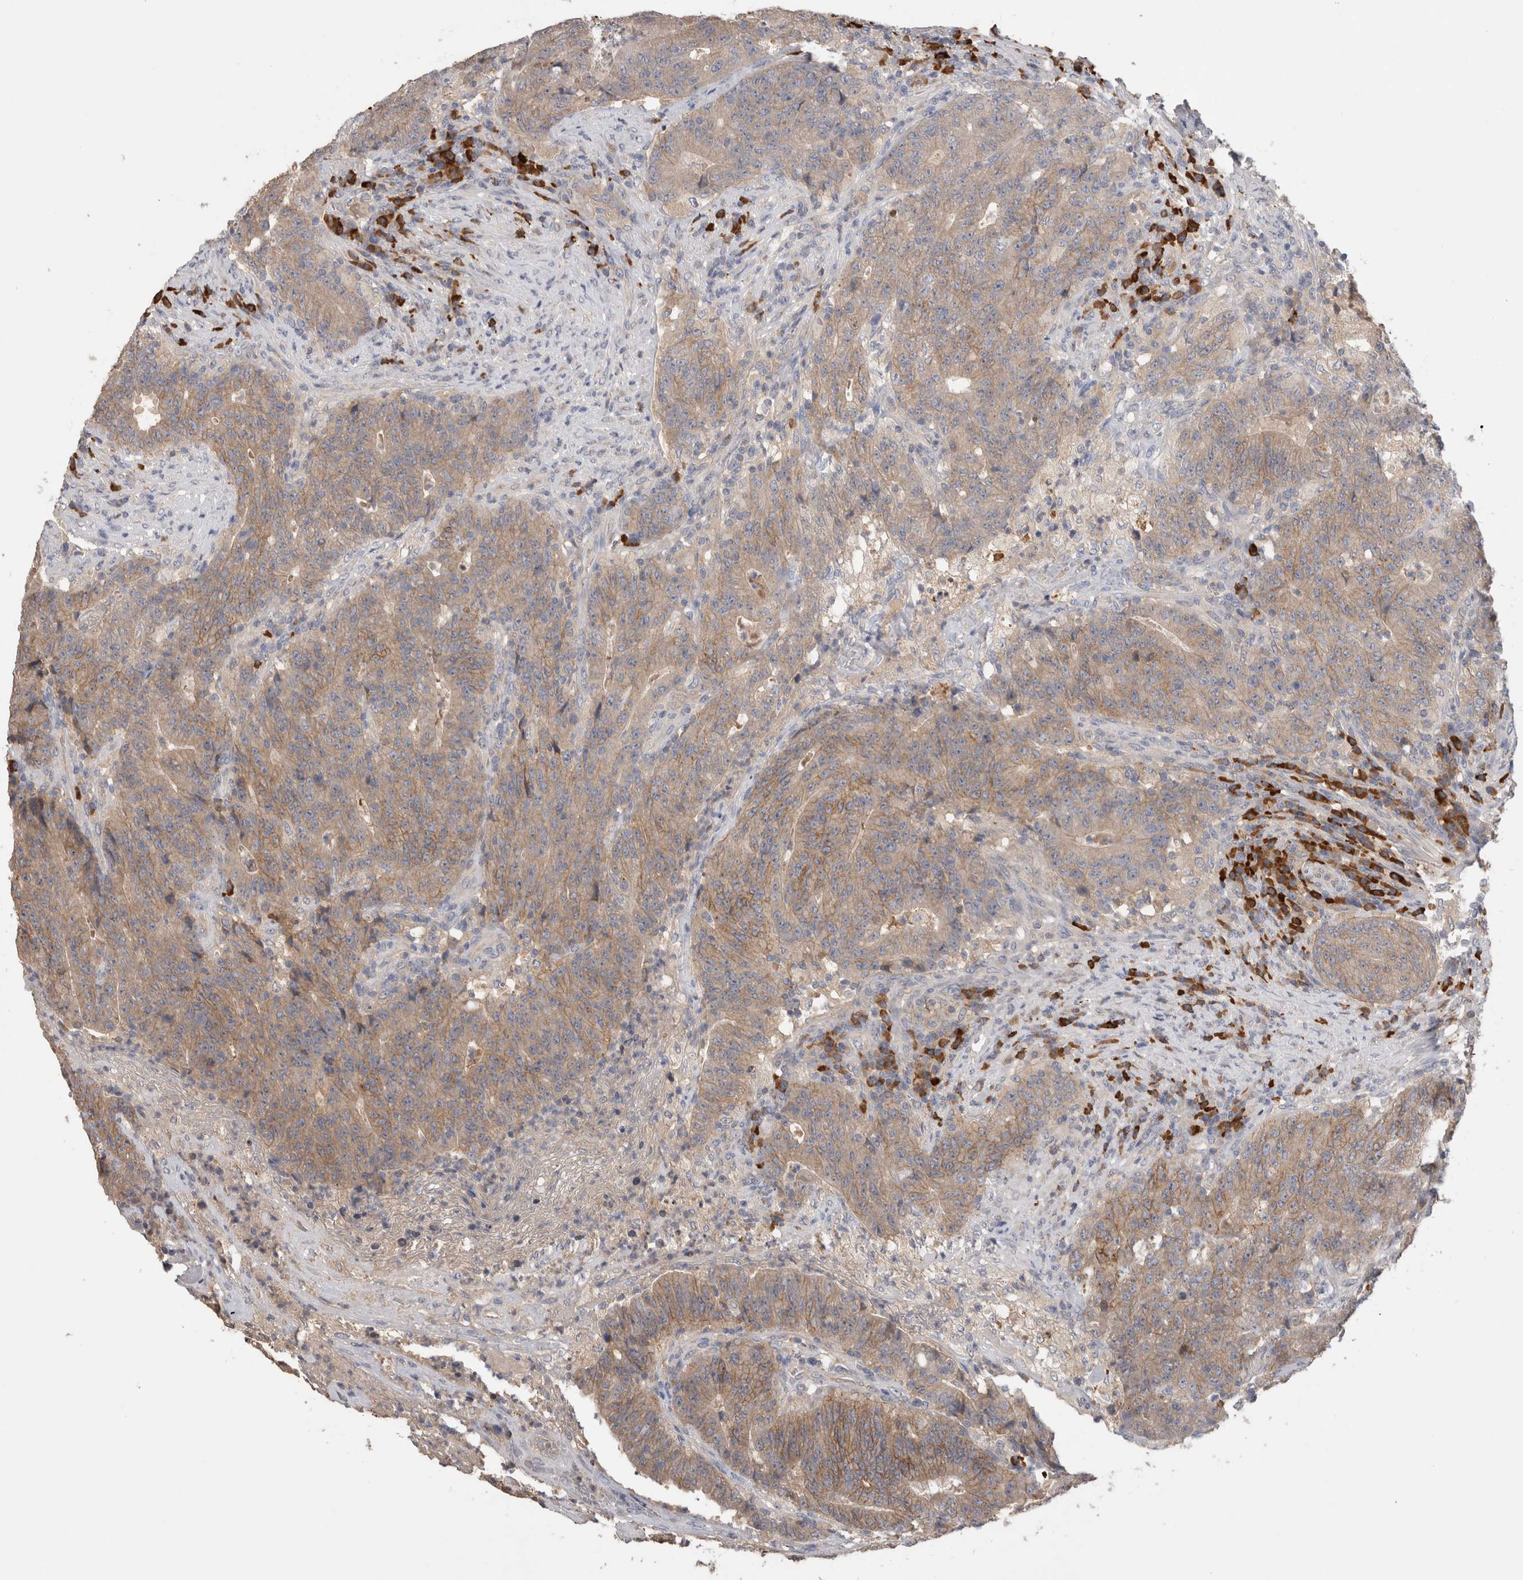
{"staining": {"intensity": "moderate", "quantity": "25%-75%", "location": "cytoplasmic/membranous"}, "tissue": "colorectal cancer", "cell_type": "Tumor cells", "image_type": "cancer", "snomed": [{"axis": "morphology", "description": "Normal tissue, NOS"}, {"axis": "morphology", "description": "Adenocarcinoma, NOS"}, {"axis": "topography", "description": "Colon"}], "caption": "The photomicrograph displays immunohistochemical staining of colorectal cancer. There is moderate cytoplasmic/membranous staining is seen in approximately 25%-75% of tumor cells.", "gene": "PPP3CC", "patient": {"sex": "female", "age": 75}}